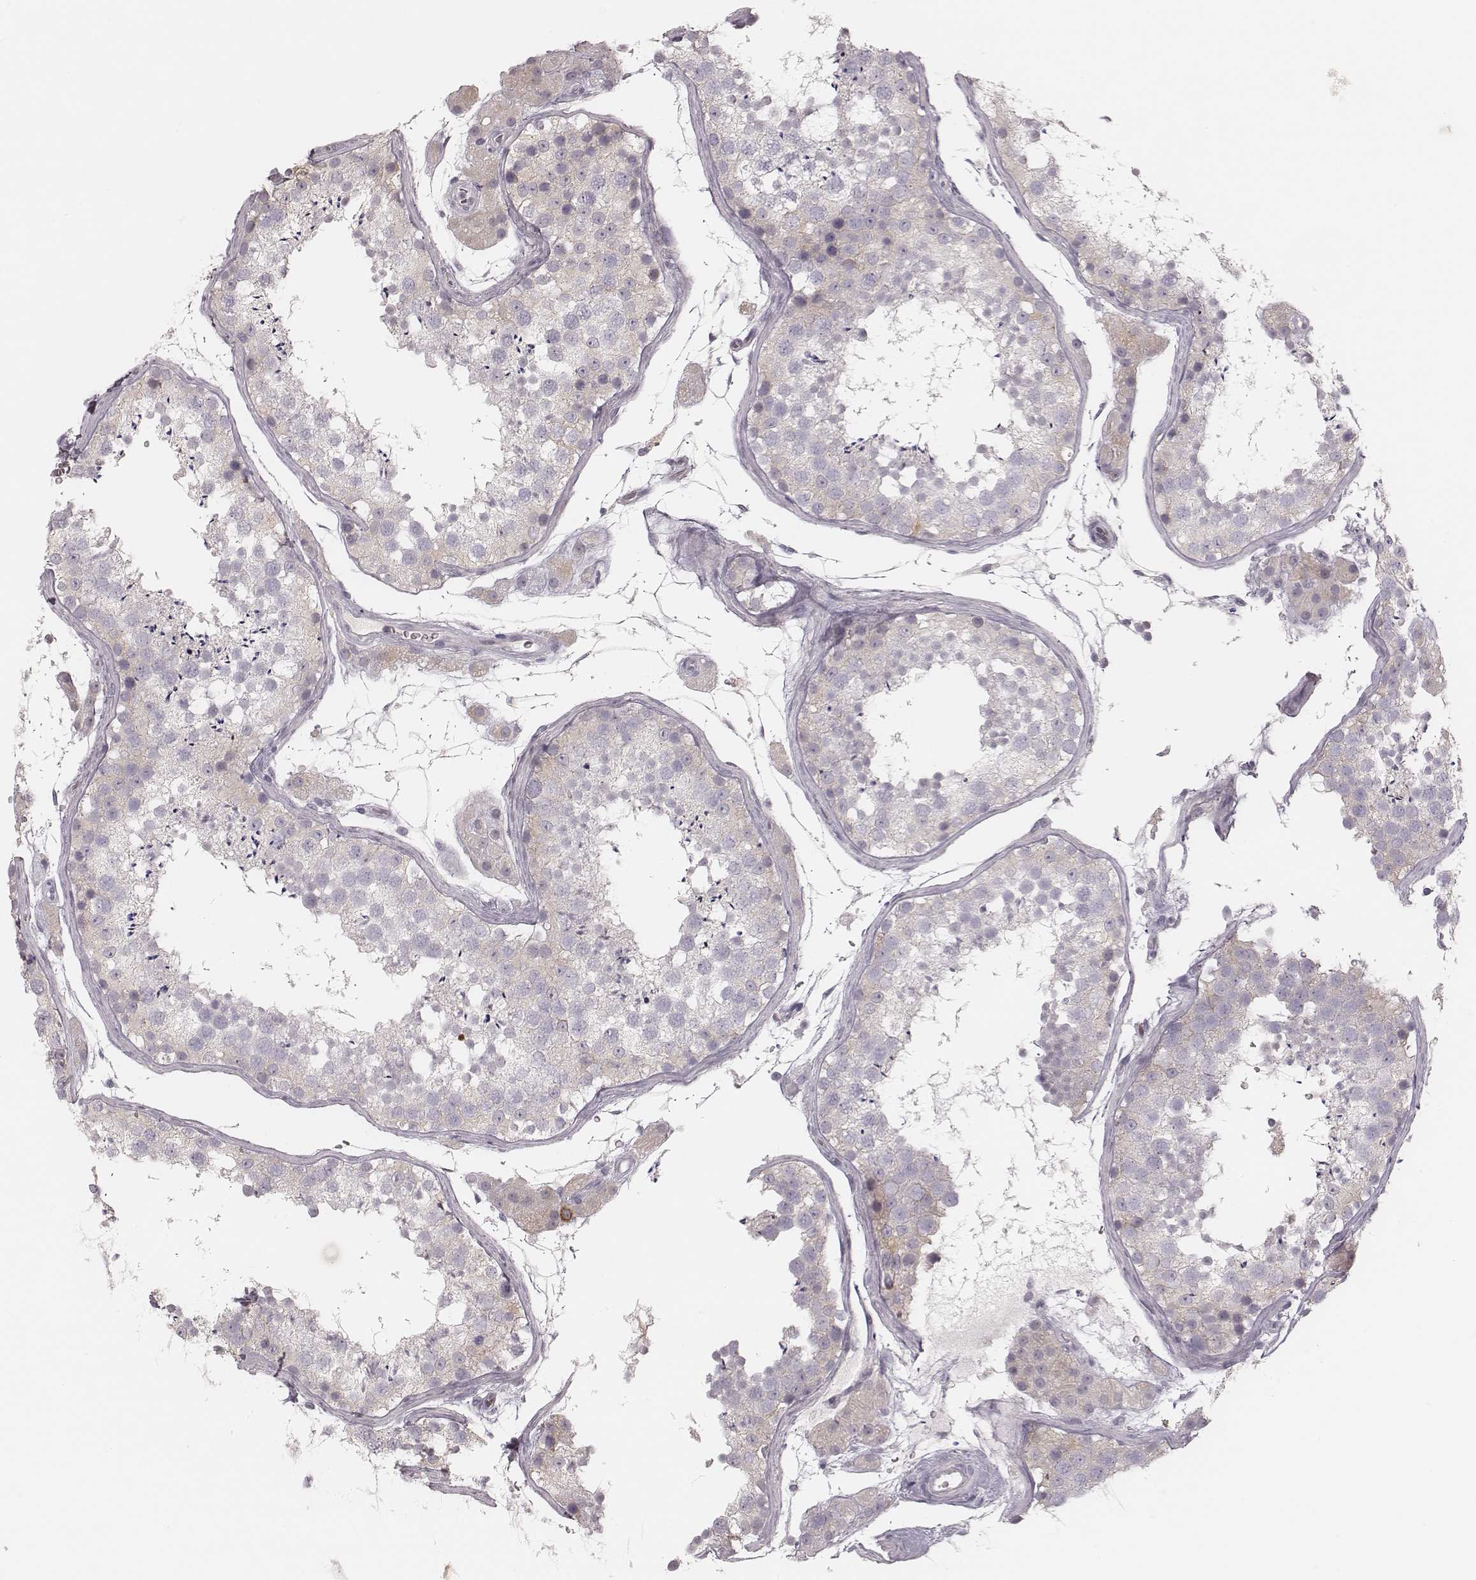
{"staining": {"intensity": "negative", "quantity": "none", "location": "none"}, "tissue": "testis", "cell_type": "Cells in seminiferous ducts", "image_type": "normal", "snomed": [{"axis": "morphology", "description": "Normal tissue, NOS"}, {"axis": "topography", "description": "Testis"}], "caption": "Image shows no significant protein staining in cells in seminiferous ducts of benign testis. Nuclei are stained in blue.", "gene": "MSX1", "patient": {"sex": "male", "age": 41}}